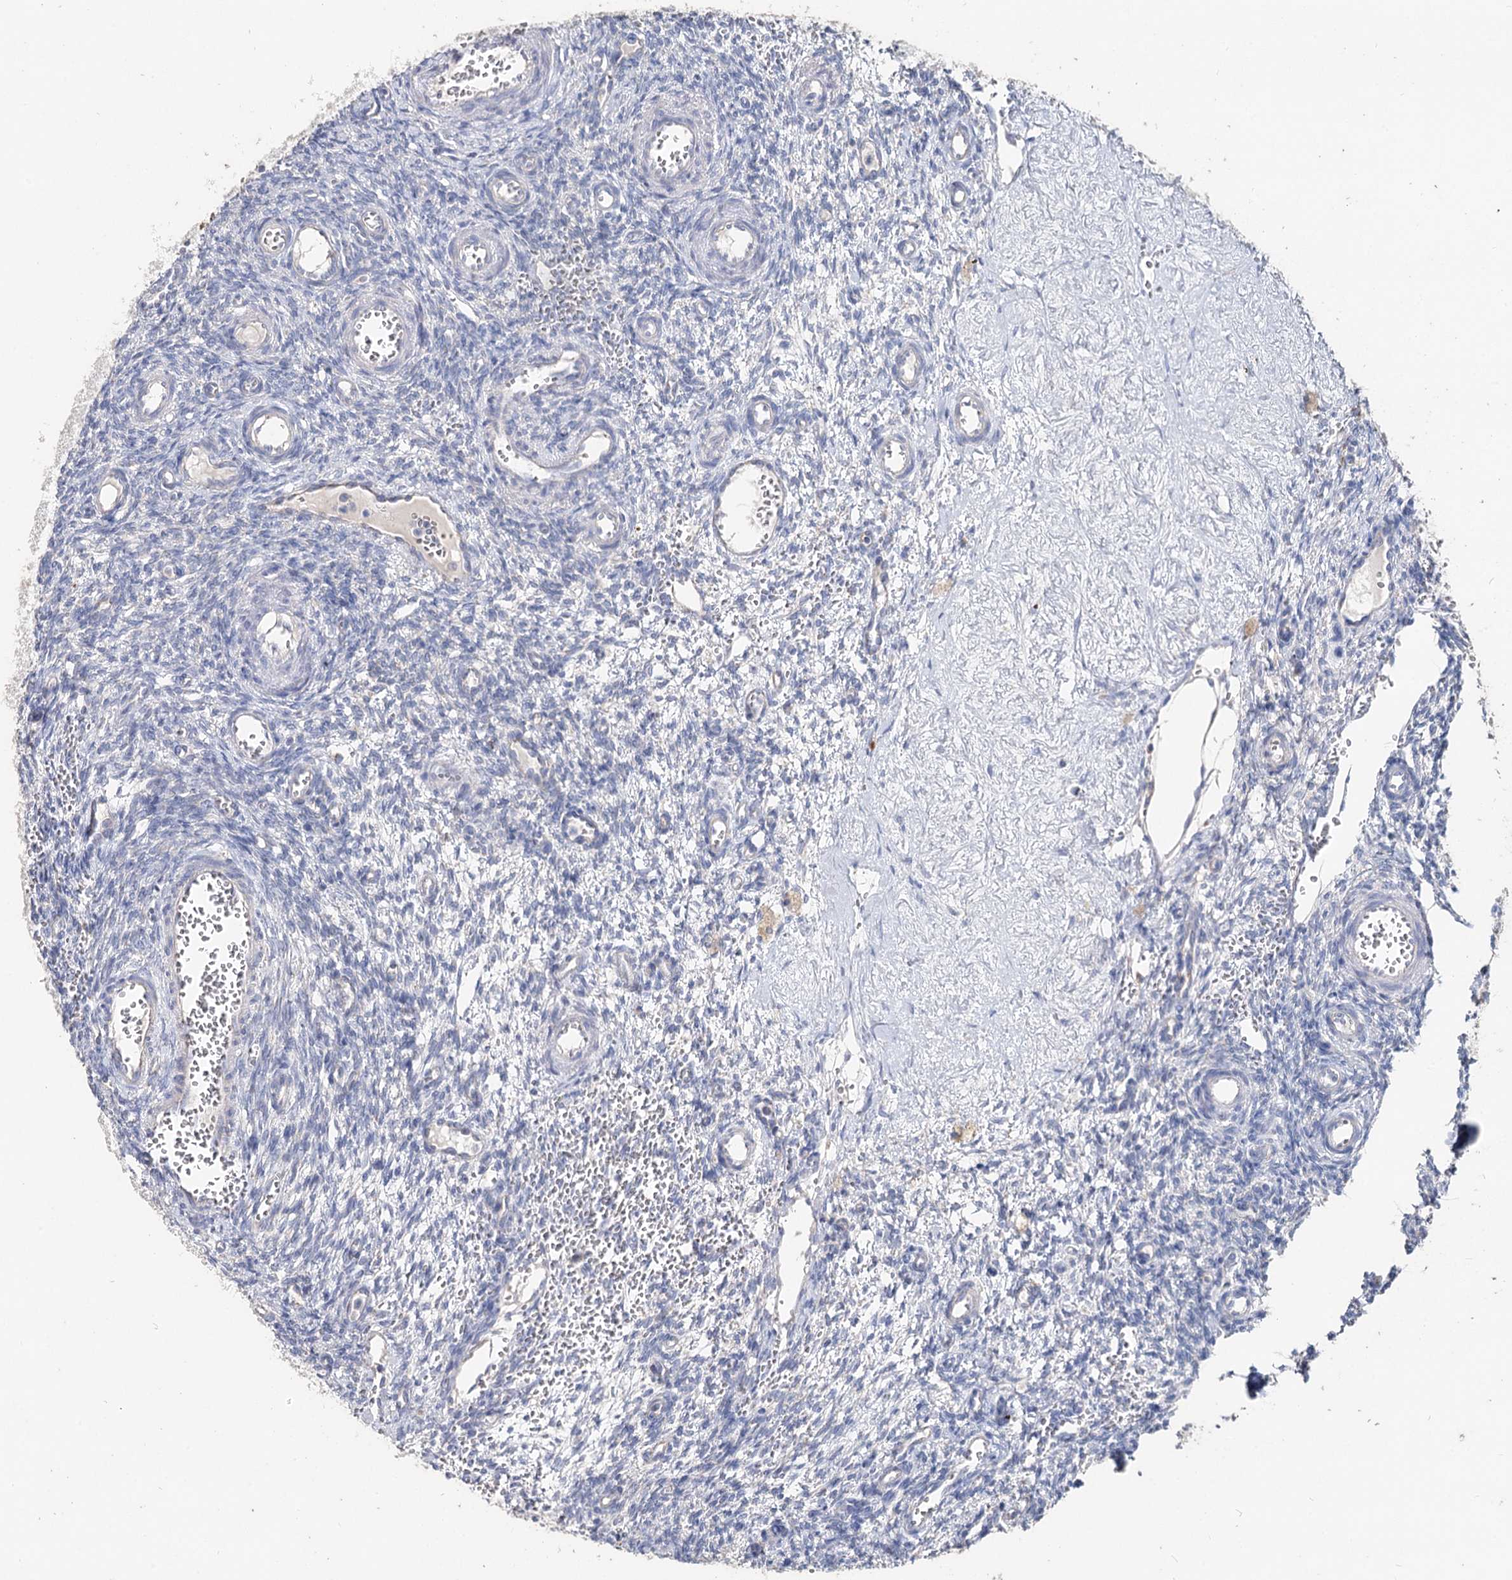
{"staining": {"intensity": "negative", "quantity": "none", "location": "none"}, "tissue": "ovary", "cell_type": "Follicle cells", "image_type": "normal", "snomed": [{"axis": "morphology", "description": "Normal tissue, NOS"}, {"axis": "topography", "description": "Ovary"}], "caption": "The photomicrograph displays no significant staining in follicle cells of ovary.", "gene": "MCCC2", "patient": {"sex": "female", "age": 39}}